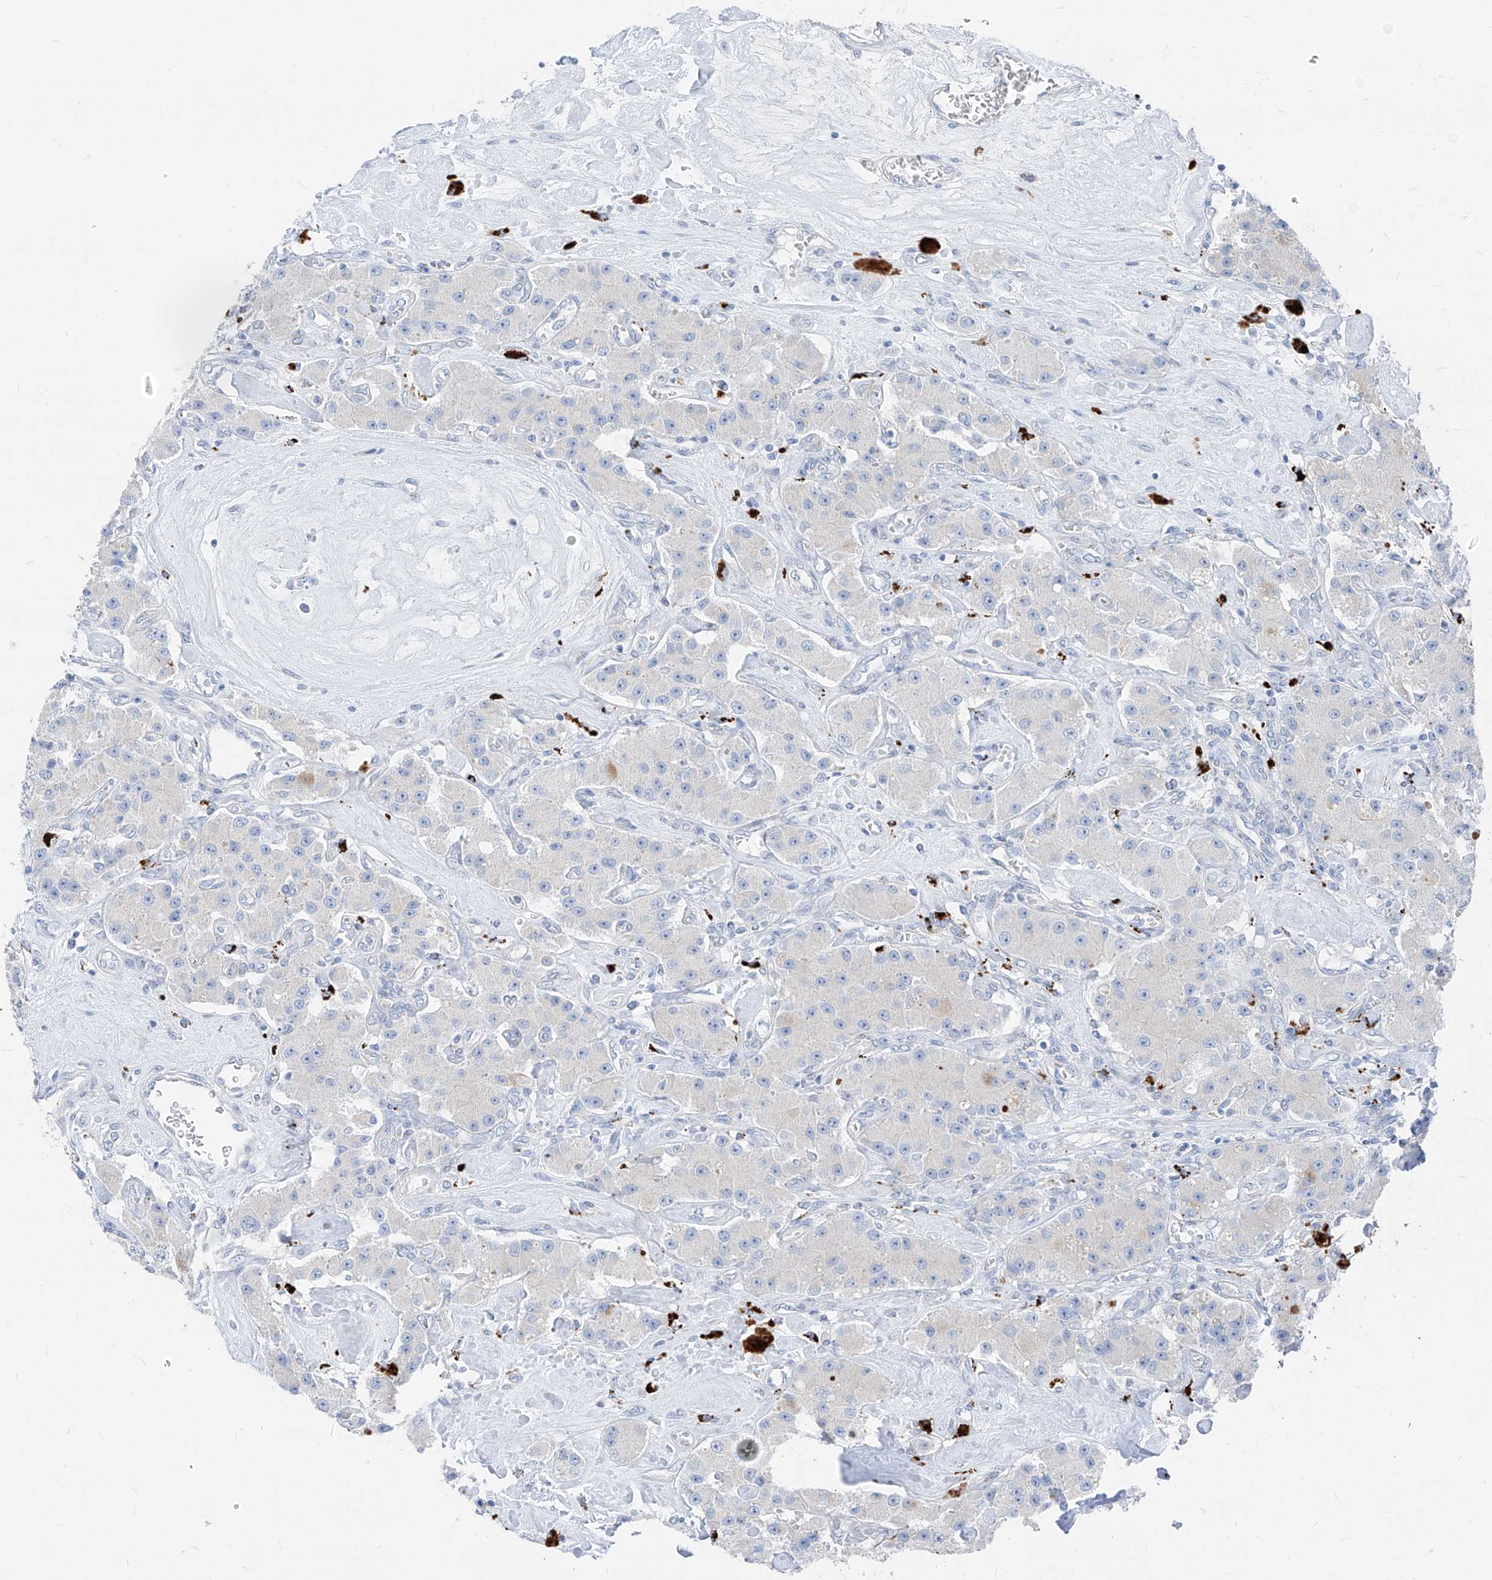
{"staining": {"intensity": "negative", "quantity": "none", "location": "none"}, "tissue": "carcinoid", "cell_type": "Tumor cells", "image_type": "cancer", "snomed": [{"axis": "morphology", "description": "Carcinoid, malignant, NOS"}, {"axis": "topography", "description": "Pancreas"}], "caption": "IHC micrograph of human carcinoid stained for a protein (brown), which exhibits no staining in tumor cells. (IHC, brightfield microscopy, high magnification).", "gene": "GPR137C", "patient": {"sex": "male", "age": 41}}